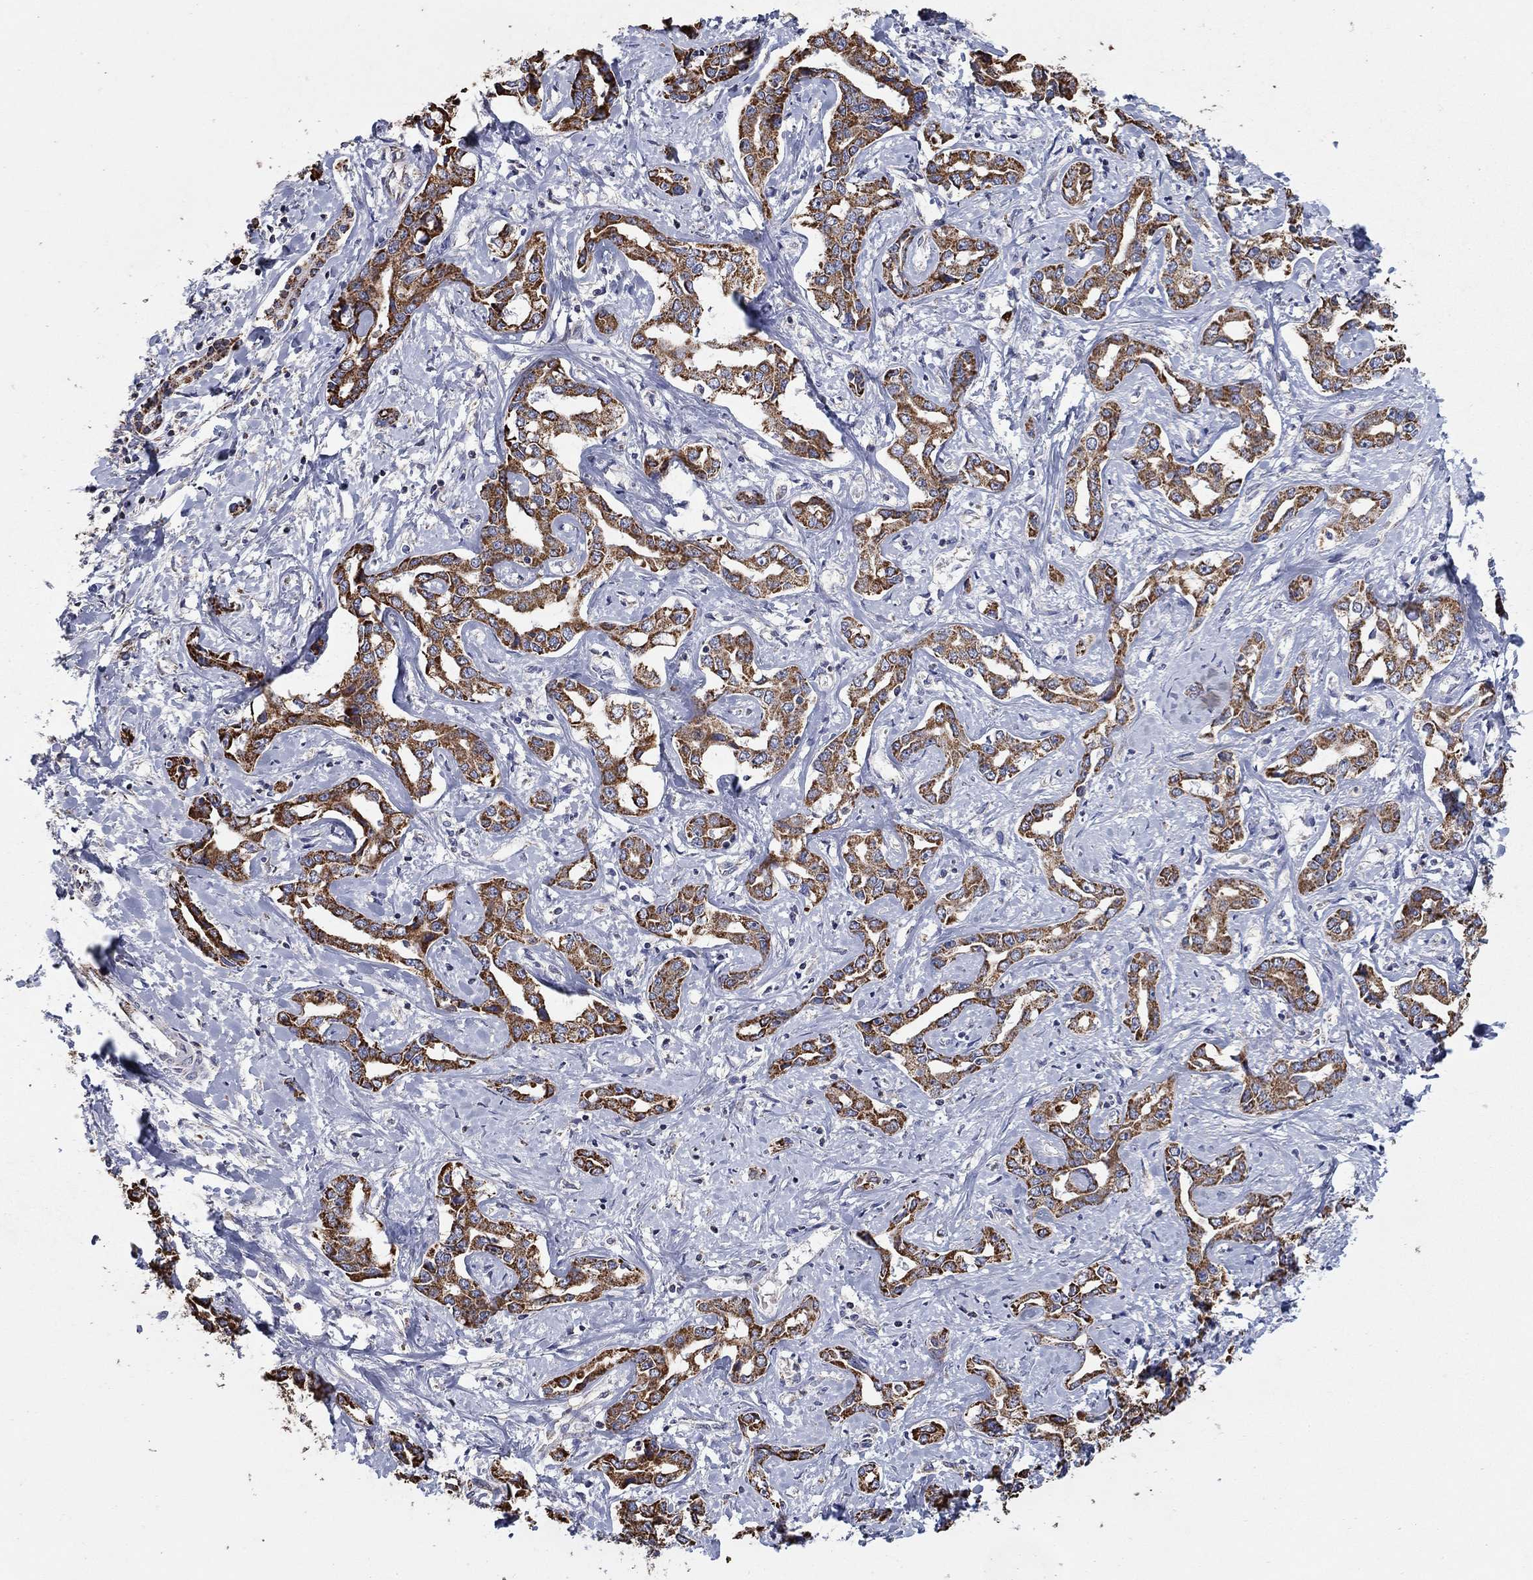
{"staining": {"intensity": "strong", "quantity": ">75%", "location": "cytoplasmic/membranous"}, "tissue": "liver cancer", "cell_type": "Tumor cells", "image_type": "cancer", "snomed": [{"axis": "morphology", "description": "Cholangiocarcinoma"}, {"axis": "topography", "description": "Liver"}], "caption": "Liver cancer (cholangiocarcinoma) stained with DAB immunohistochemistry (IHC) shows high levels of strong cytoplasmic/membranous staining in about >75% of tumor cells. (DAB (3,3'-diaminobenzidine) = brown stain, brightfield microscopy at high magnification).", "gene": "HPS5", "patient": {"sex": "male", "age": 59}}